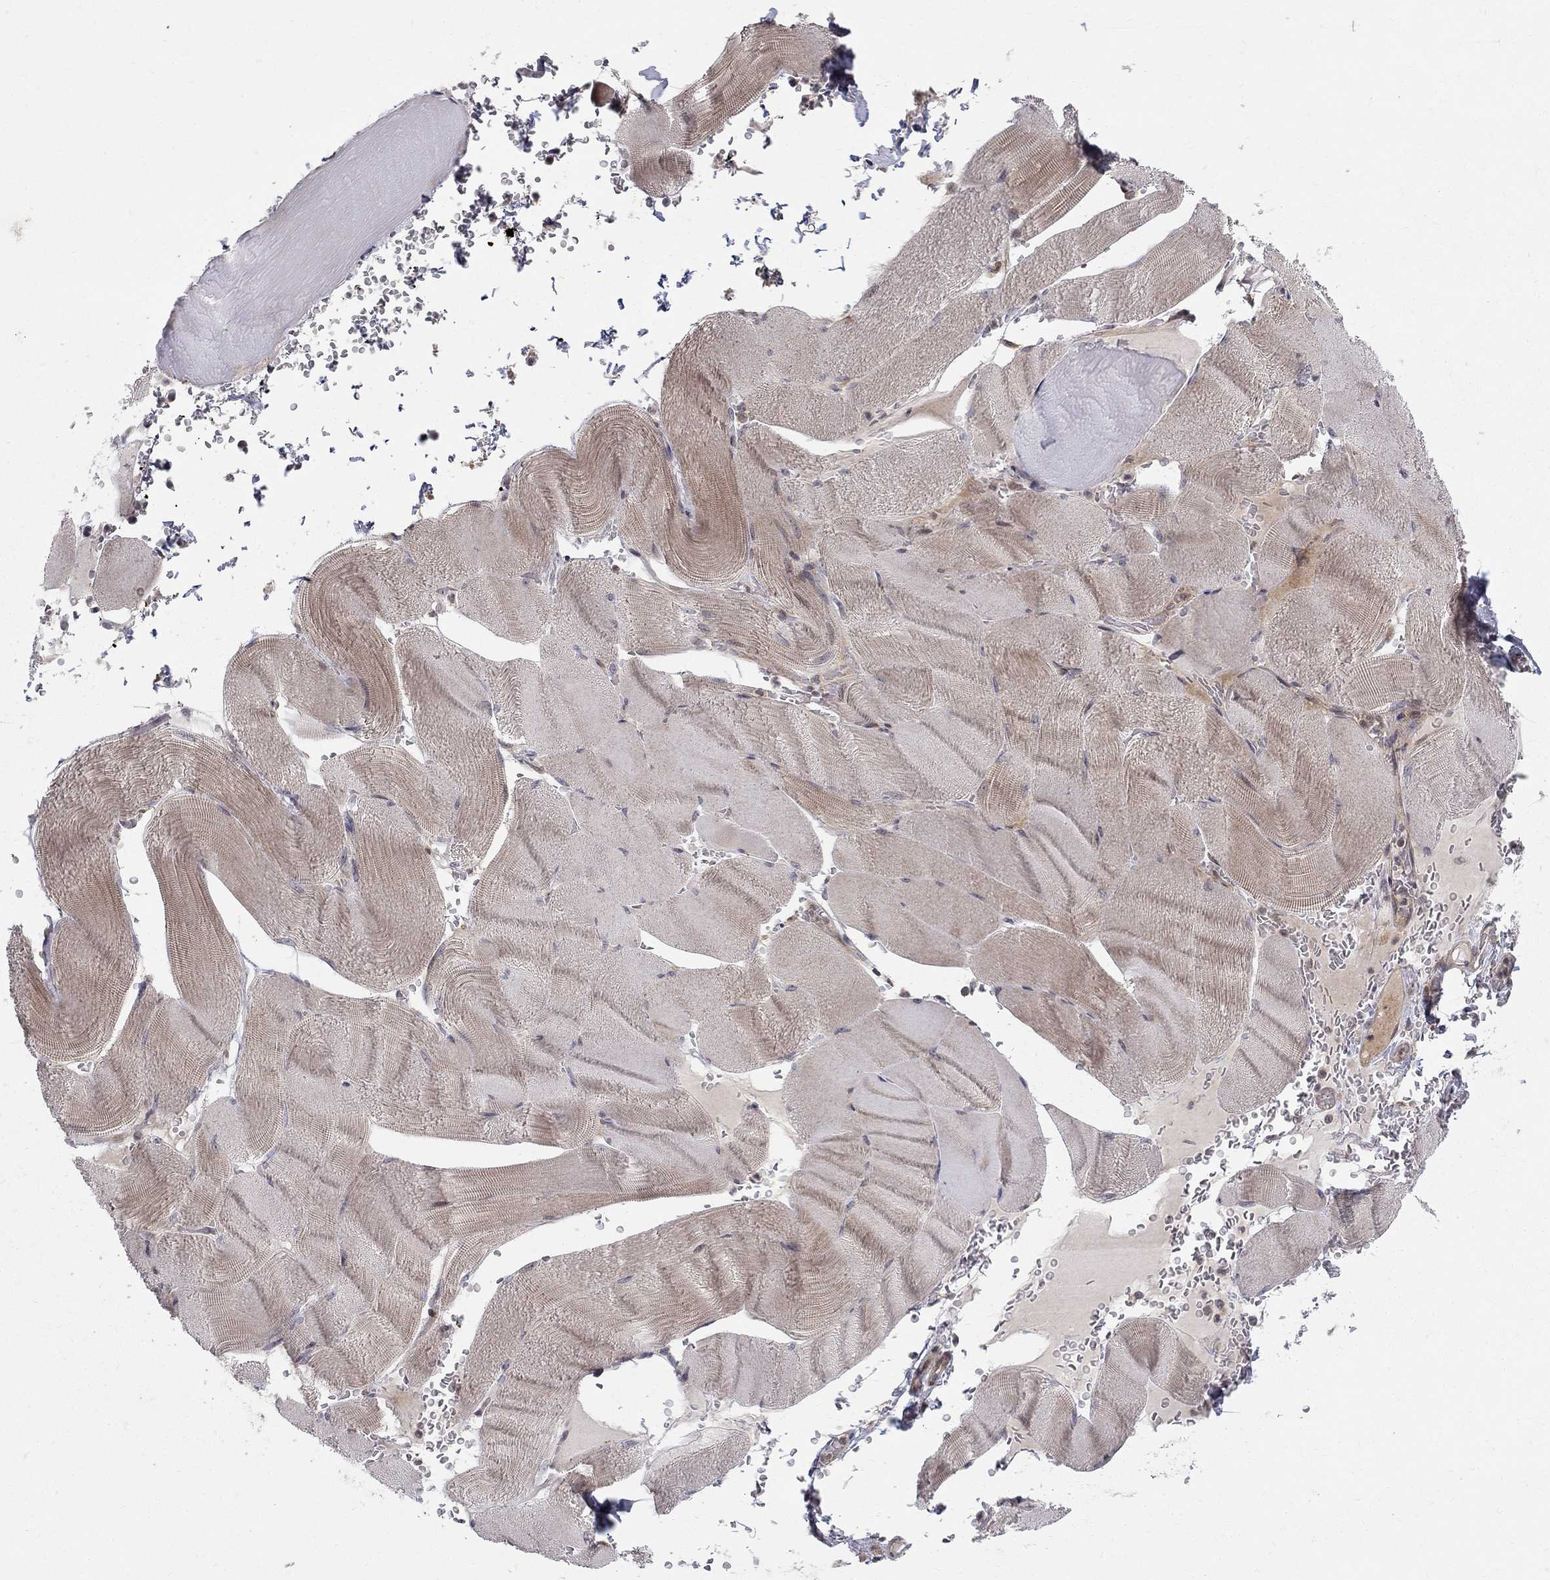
{"staining": {"intensity": "weak", "quantity": "<25%", "location": "cytoplasmic/membranous"}, "tissue": "skeletal muscle", "cell_type": "Myocytes", "image_type": "normal", "snomed": [{"axis": "morphology", "description": "Normal tissue, NOS"}, {"axis": "topography", "description": "Skeletal muscle"}], "caption": "IHC of normal human skeletal muscle demonstrates no staining in myocytes.", "gene": "WDR19", "patient": {"sex": "male", "age": 56}}